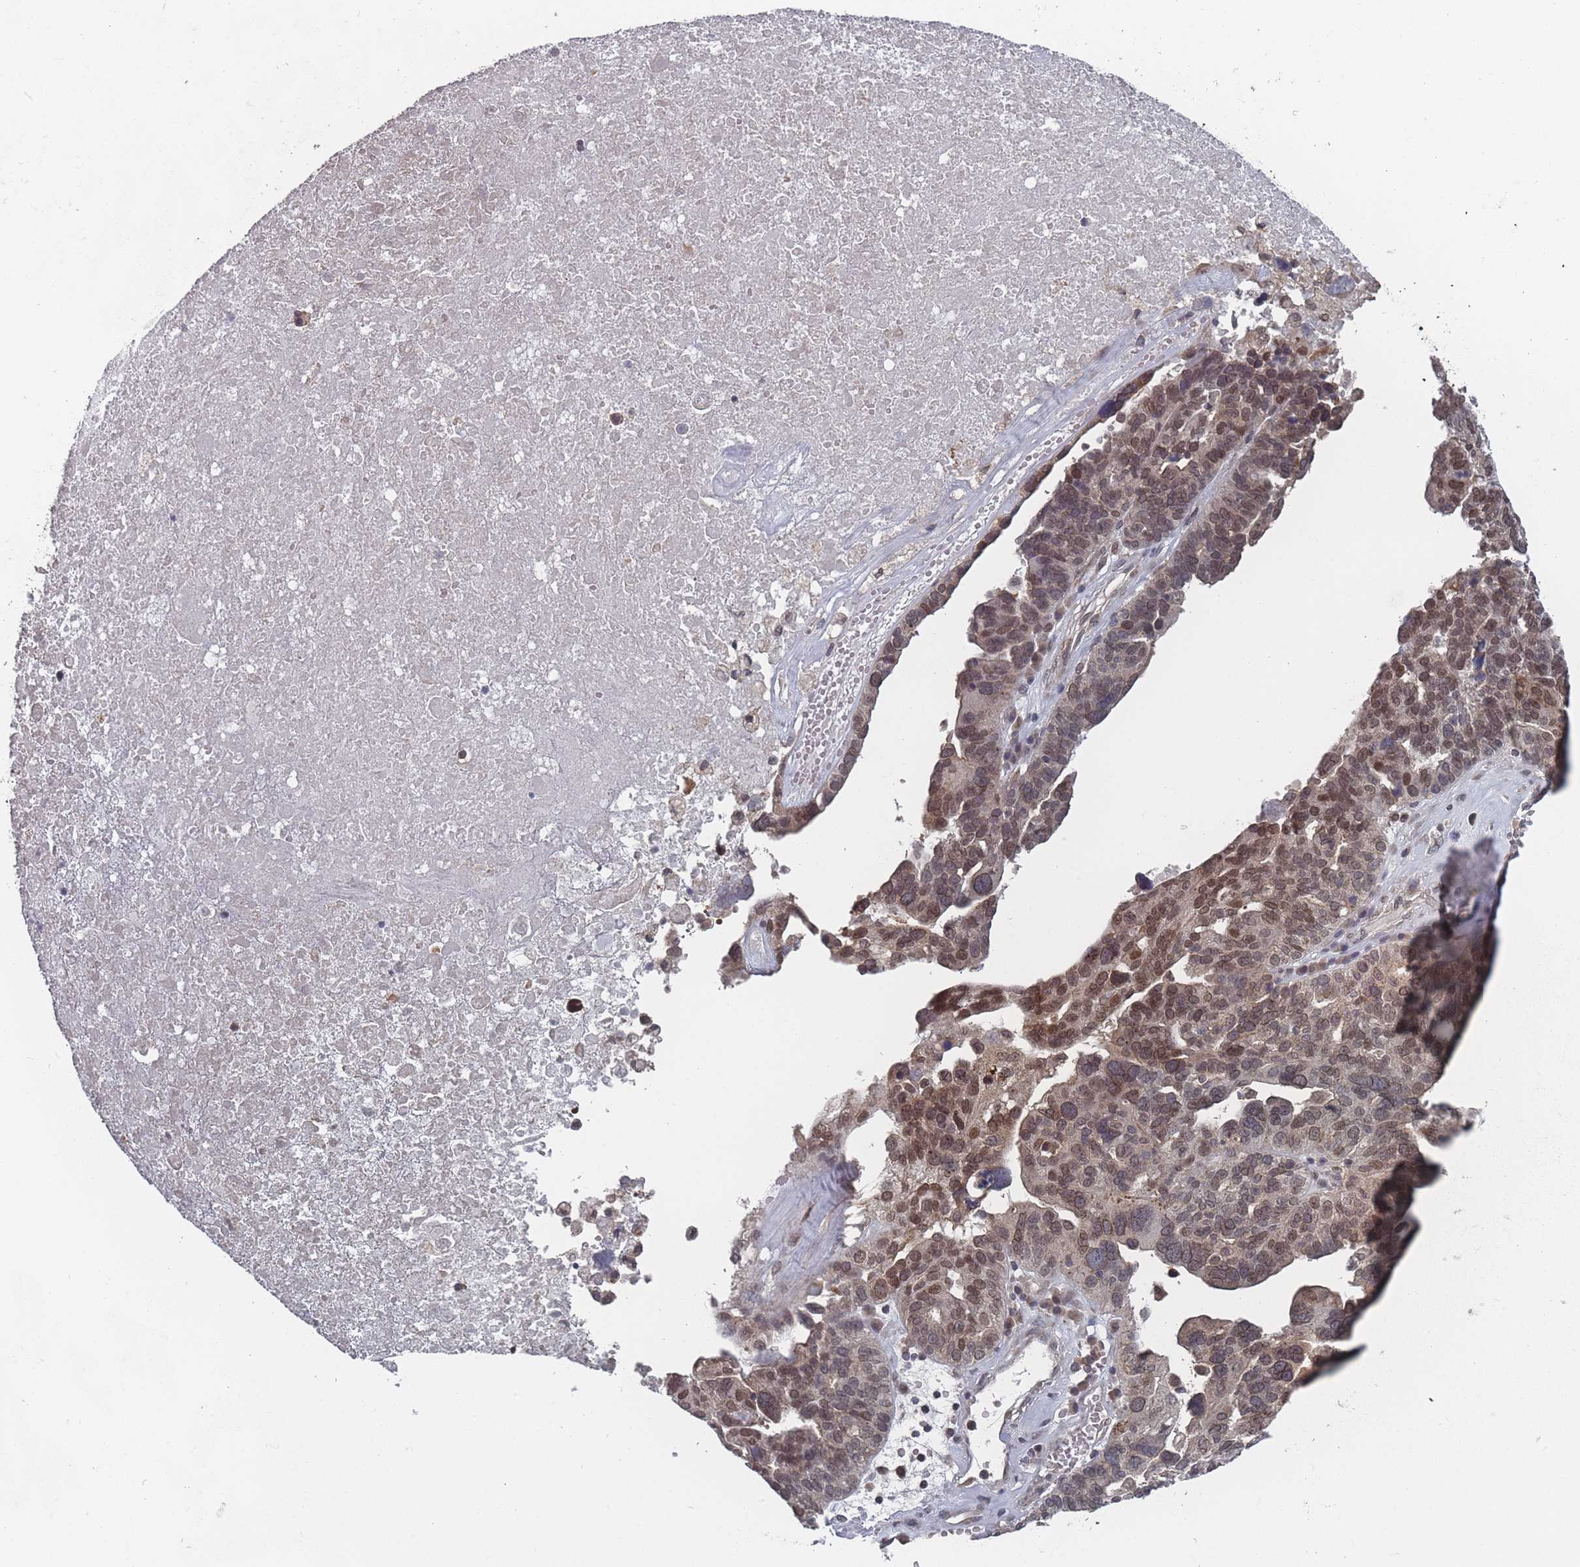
{"staining": {"intensity": "moderate", "quantity": ">75%", "location": "cytoplasmic/membranous,nuclear"}, "tissue": "ovarian cancer", "cell_type": "Tumor cells", "image_type": "cancer", "snomed": [{"axis": "morphology", "description": "Cystadenocarcinoma, serous, NOS"}, {"axis": "topography", "description": "Ovary"}], "caption": "Immunohistochemistry photomicrograph of neoplastic tissue: ovarian cancer (serous cystadenocarcinoma) stained using IHC shows medium levels of moderate protein expression localized specifically in the cytoplasmic/membranous and nuclear of tumor cells, appearing as a cytoplasmic/membranous and nuclear brown color.", "gene": "TBC1D25", "patient": {"sex": "female", "age": 59}}